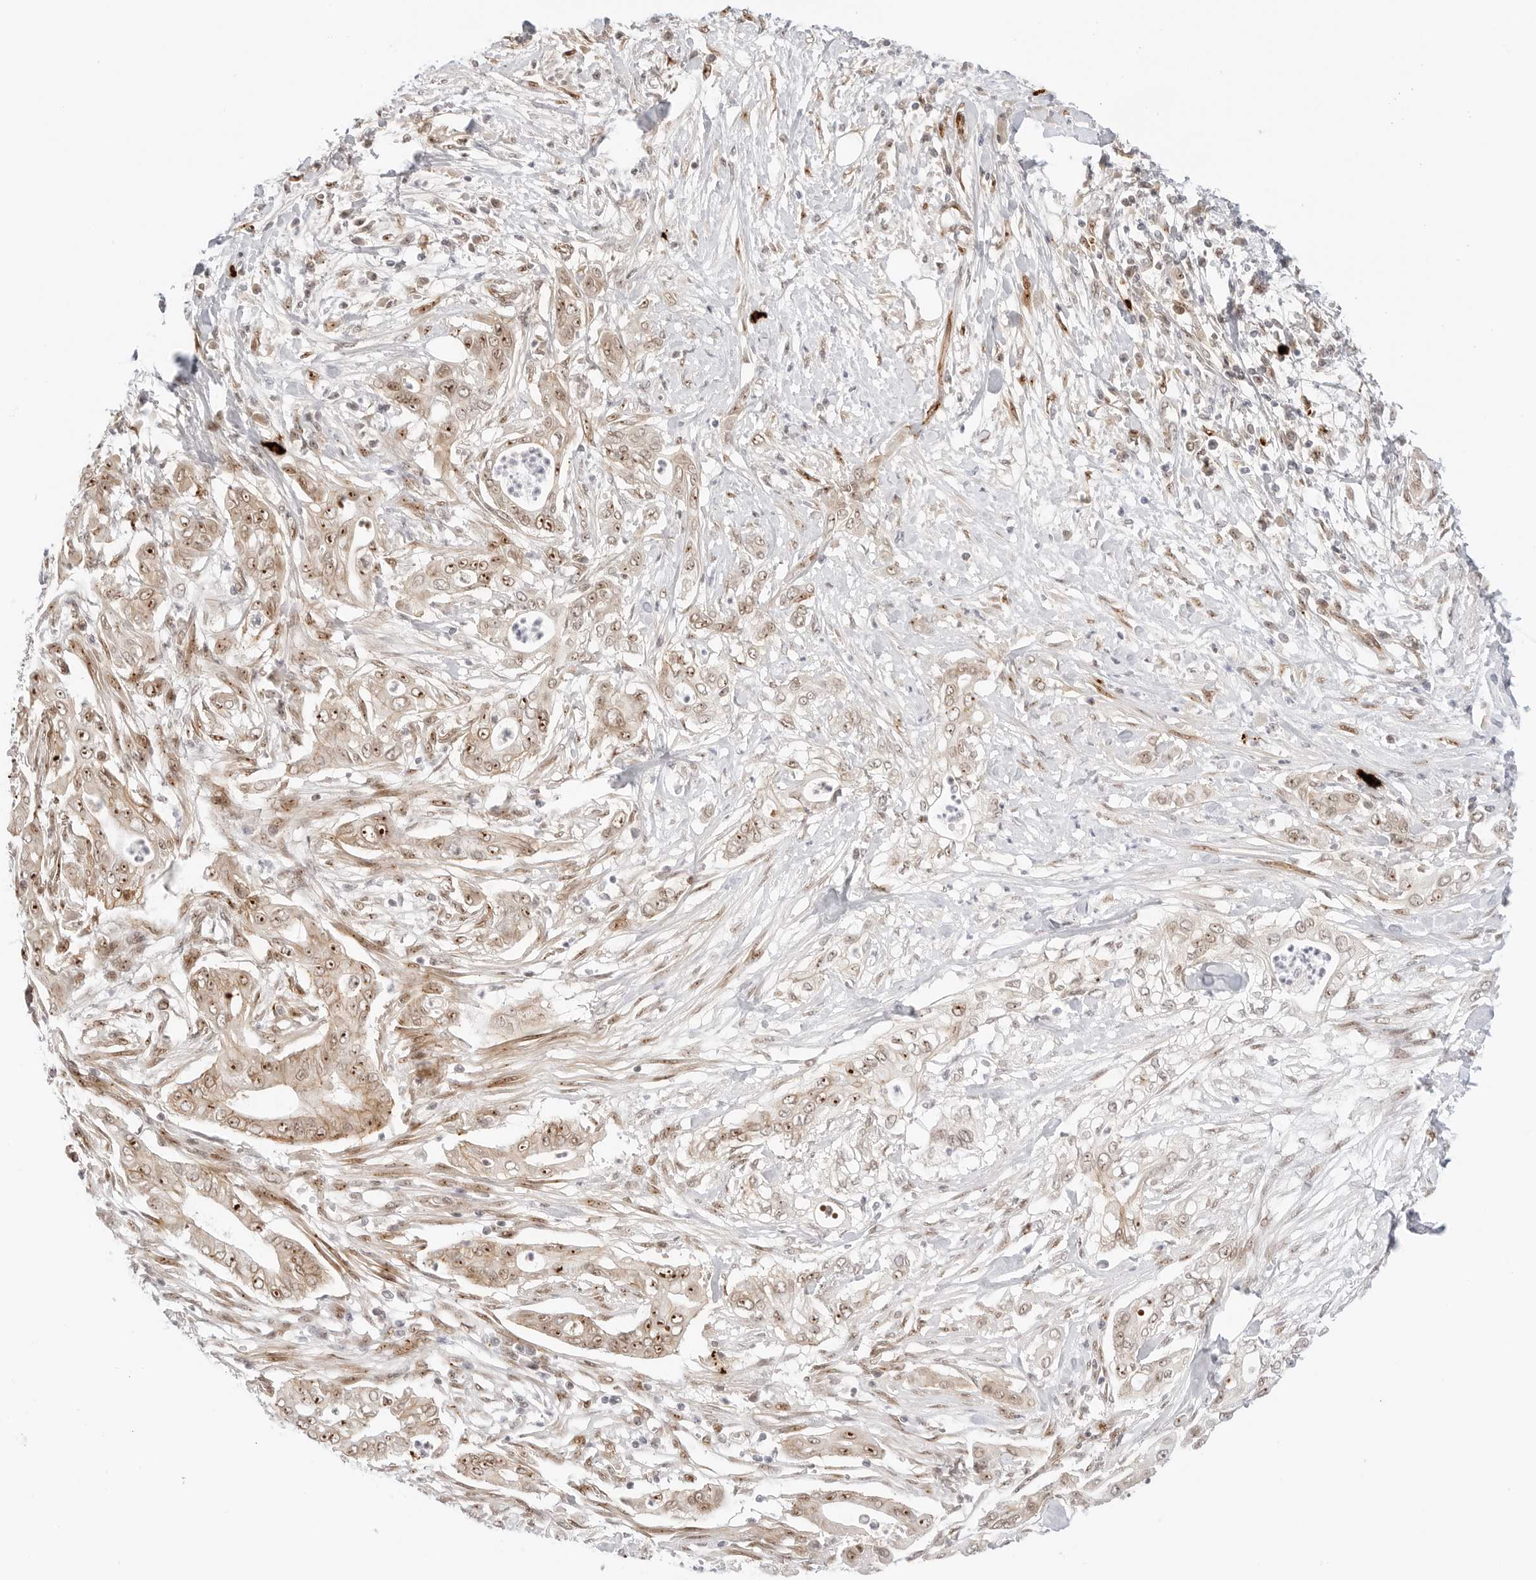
{"staining": {"intensity": "moderate", "quantity": ">75%", "location": "nuclear"}, "tissue": "pancreatic cancer", "cell_type": "Tumor cells", "image_type": "cancer", "snomed": [{"axis": "morphology", "description": "Adenocarcinoma, NOS"}, {"axis": "topography", "description": "Pancreas"}], "caption": "IHC (DAB (3,3'-diaminobenzidine)) staining of human pancreatic cancer (adenocarcinoma) shows moderate nuclear protein staining in about >75% of tumor cells.", "gene": "HIPK3", "patient": {"sex": "male", "age": 58}}